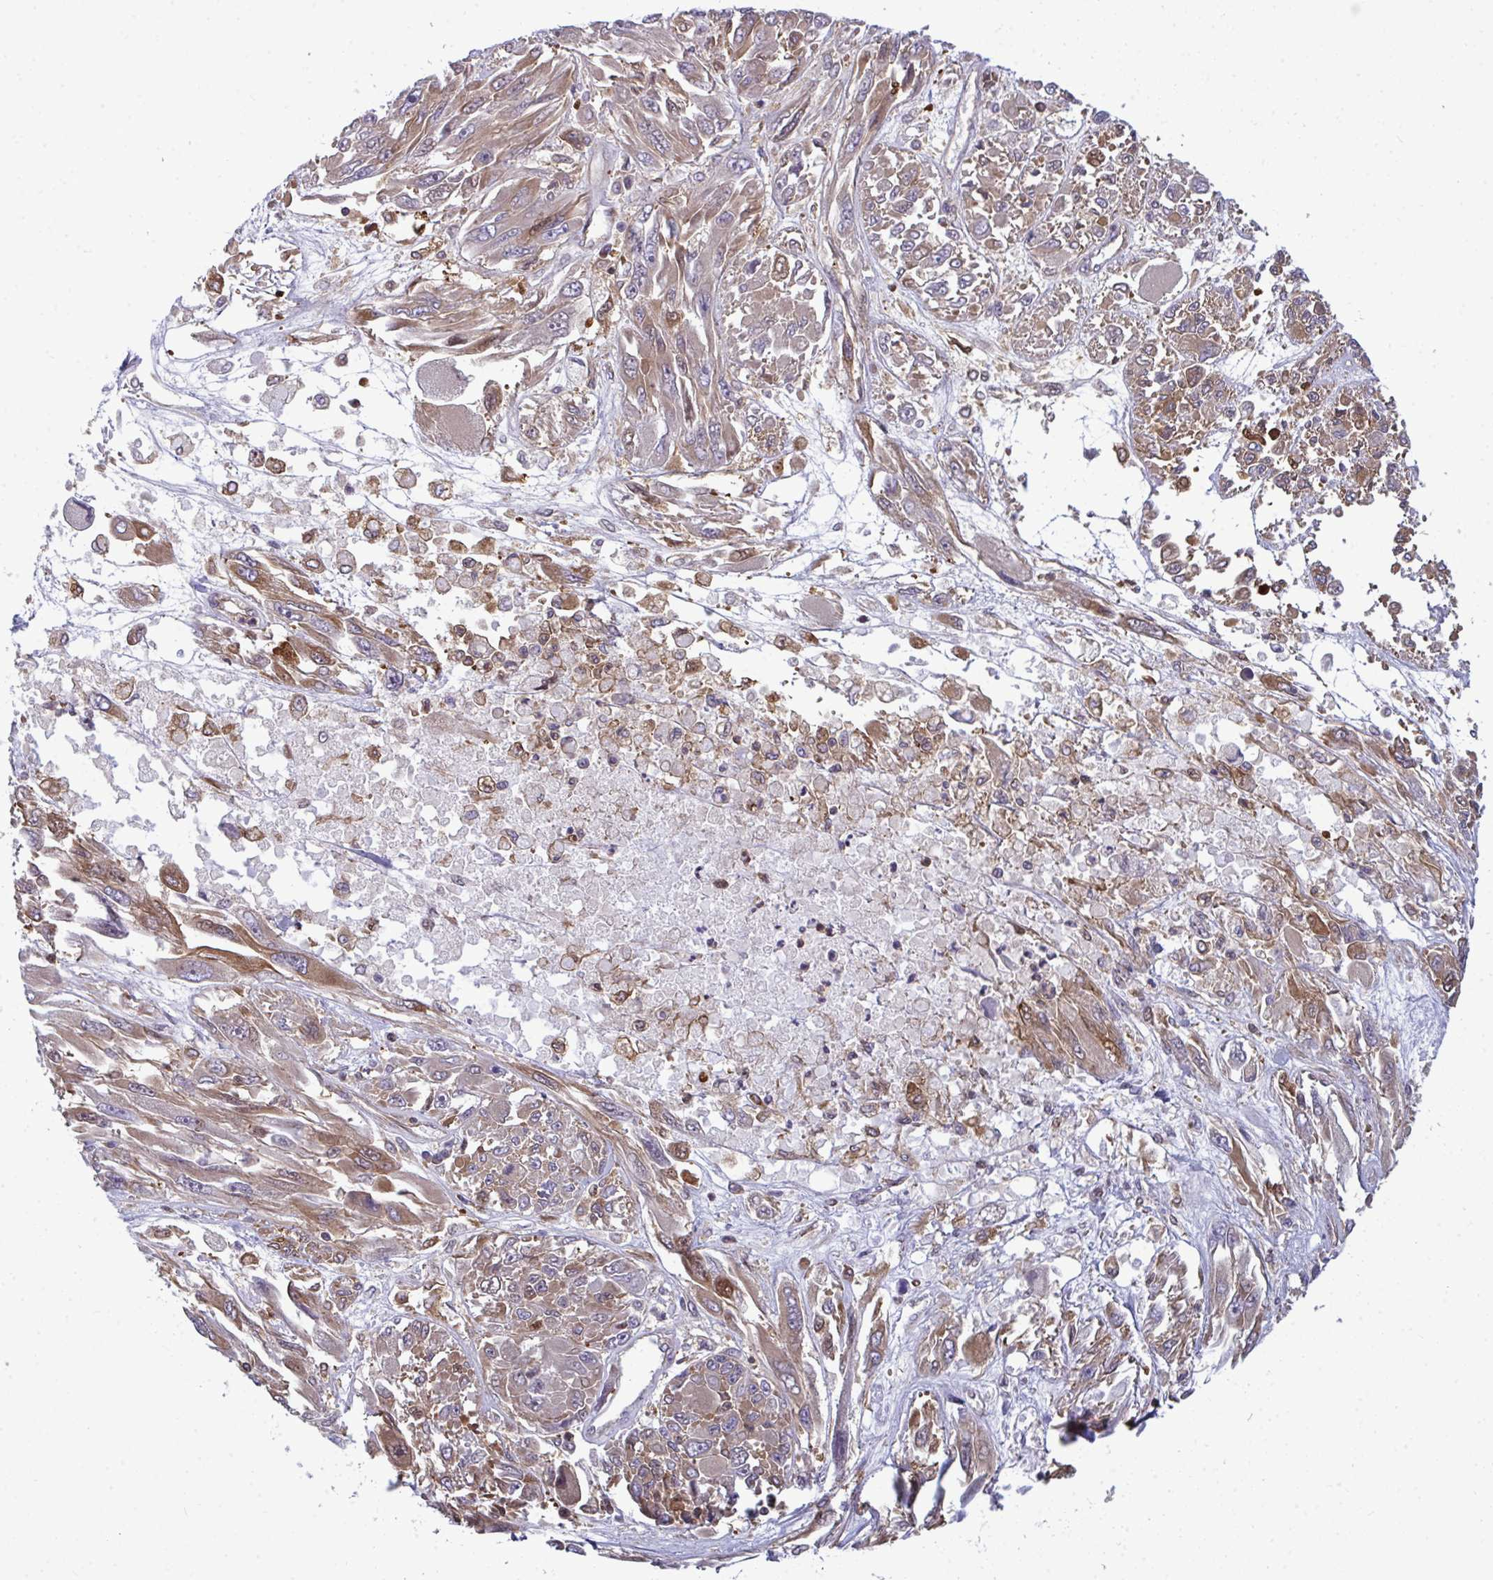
{"staining": {"intensity": "moderate", "quantity": ">75%", "location": "cytoplasmic/membranous"}, "tissue": "melanoma", "cell_type": "Tumor cells", "image_type": "cancer", "snomed": [{"axis": "morphology", "description": "Malignant melanoma, NOS"}, {"axis": "topography", "description": "Skin"}], "caption": "IHC micrograph of neoplastic tissue: malignant melanoma stained using immunohistochemistry (IHC) demonstrates medium levels of moderate protein expression localized specifically in the cytoplasmic/membranous of tumor cells, appearing as a cytoplasmic/membranous brown color.", "gene": "SLC30A6", "patient": {"sex": "female", "age": 91}}